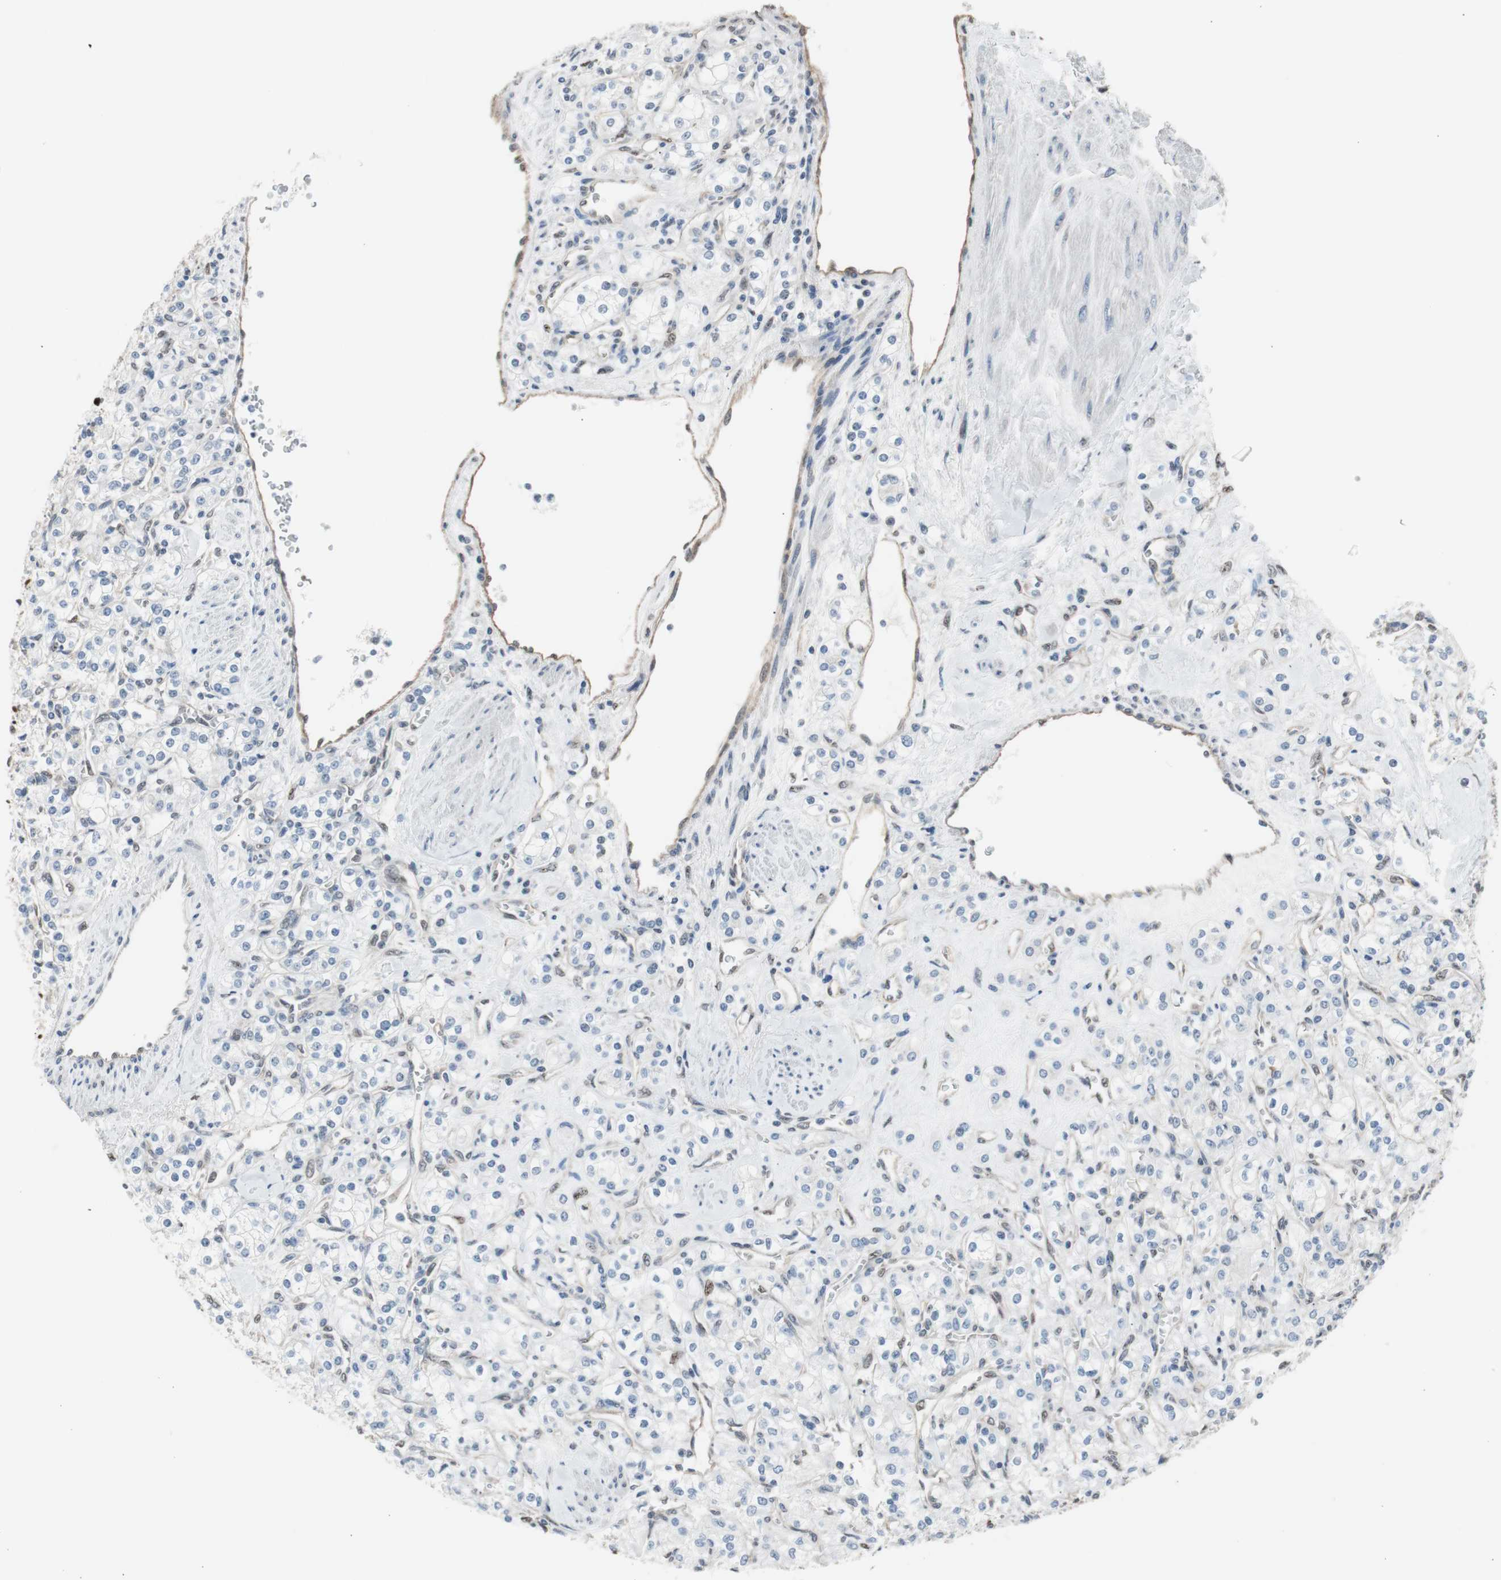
{"staining": {"intensity": "negative", "quantity": "none", "location": "none"}, "tissue": "renal cancer", "cell_type": "Tumor cells", "image_type": "cancer", "snomed": [{"axis": "morphology", "description": "Adenocarcinoma, NOS"}, {"axis": "topography", "description": "Kidney"}], "caption": "This histopathology image is of renal adenocarcinoma stained with IHC to label a protein in brown with the nuclei are counter-stained blue. There is no staining in tumor cells. The staining was performed using DAB (3,3'-diaminobenzidine) to visualize the protein expression in brown, while the nuclei were stained in blue with hematoxylin (Magnification: 20x).", "gene": "PML", "patient": {"sex": "male", "age": 77}}